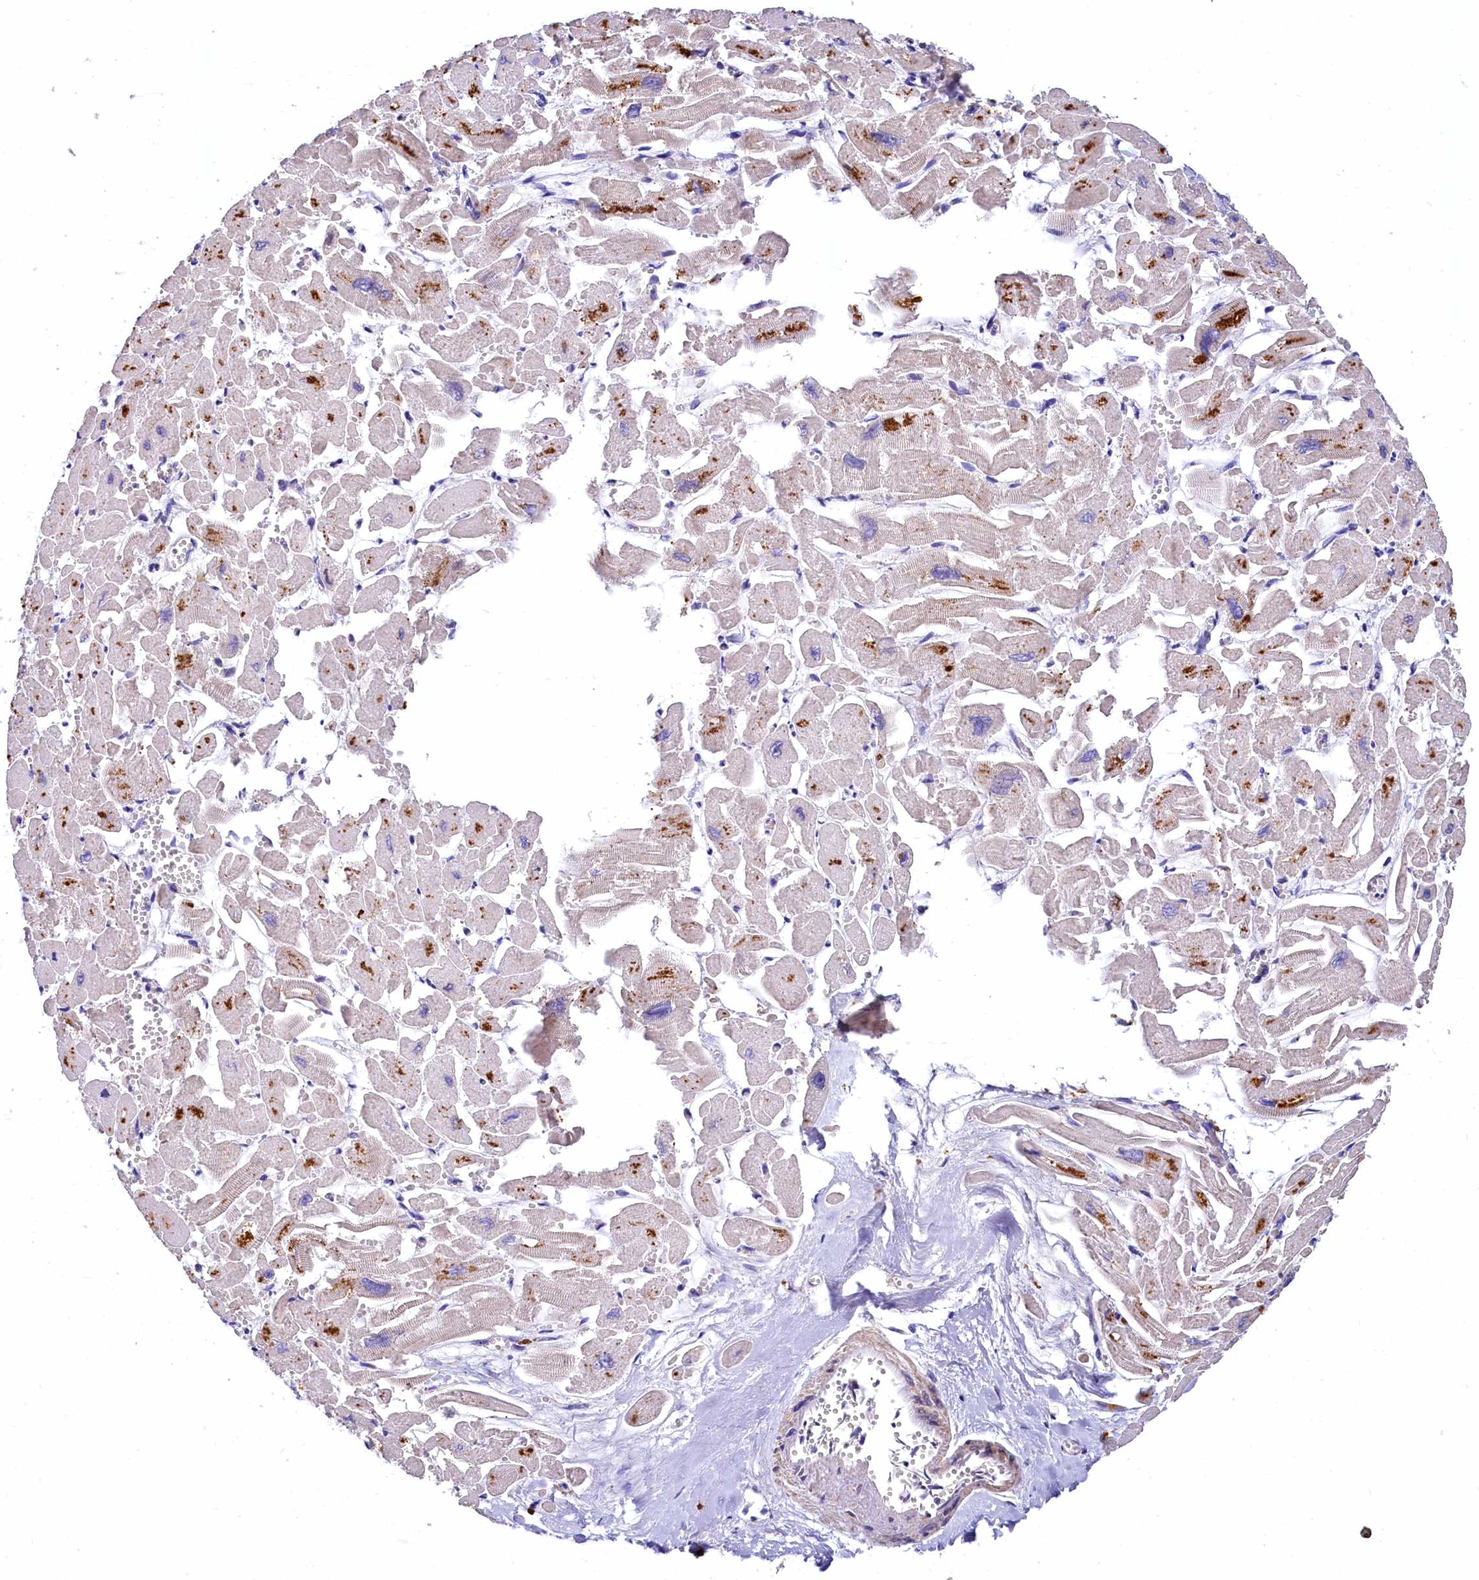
{"staining": {"intensity": "moderate", "quantity": "<25%", "location": "cytoplasmic/membranous"}, "tissue": "heart muscle", "cell_type": "Cardiomyocytes", "image_type": "normal", "snomed": [{"axis": "morphology", "description": "Normal tissue, NOS"}, {"axis": "topography", "description": "Heart"}], "caption": "This histopathology image reveals immunohistochemistry (IHC) staining of unremarkable heart muscle, with low moderate cytoplasmic/membranous staining in about <25% of cardiomyocytes.", "gene": "EPS8L2", "patient": {"sex": "male", "age": 54}}